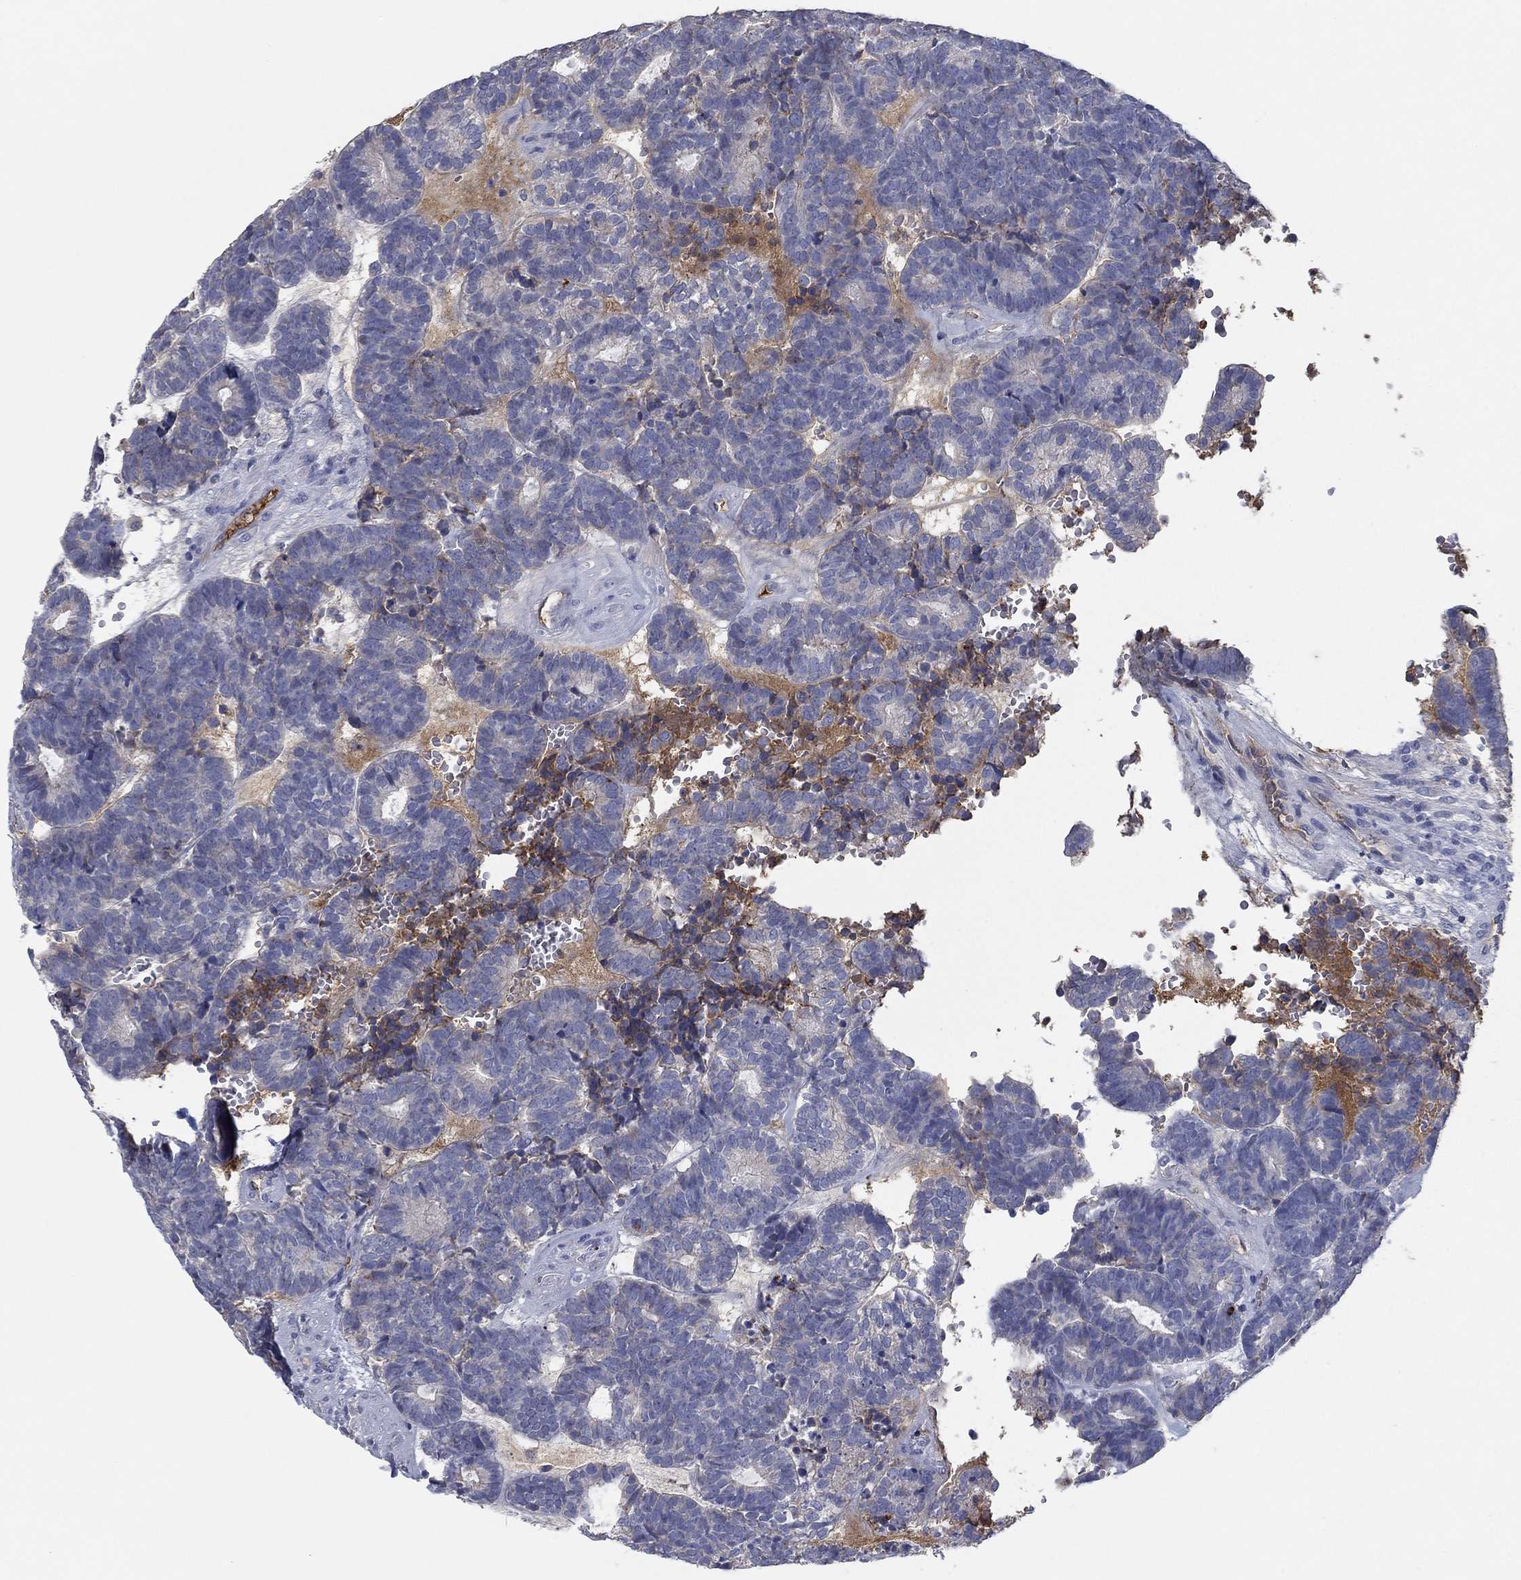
{"staining": {"intensity": "negative", "quantity": "none", "location": "none"}, "tissue": "head and neck cancer", "cell_type": "Tumor cells", "image_type": "cancer", "snomed": [{"axis": "morphology", "description": "Adenocarcinoma, NOS"}, {"axis": "topography", "description": "Head-Neck"}], "caption": "Tumor cells show no significant protein positivity in head and neck cancer (adenocarcinoma).", "gene": "APOC3", "patient": {"sex": "female", "age": 81}}